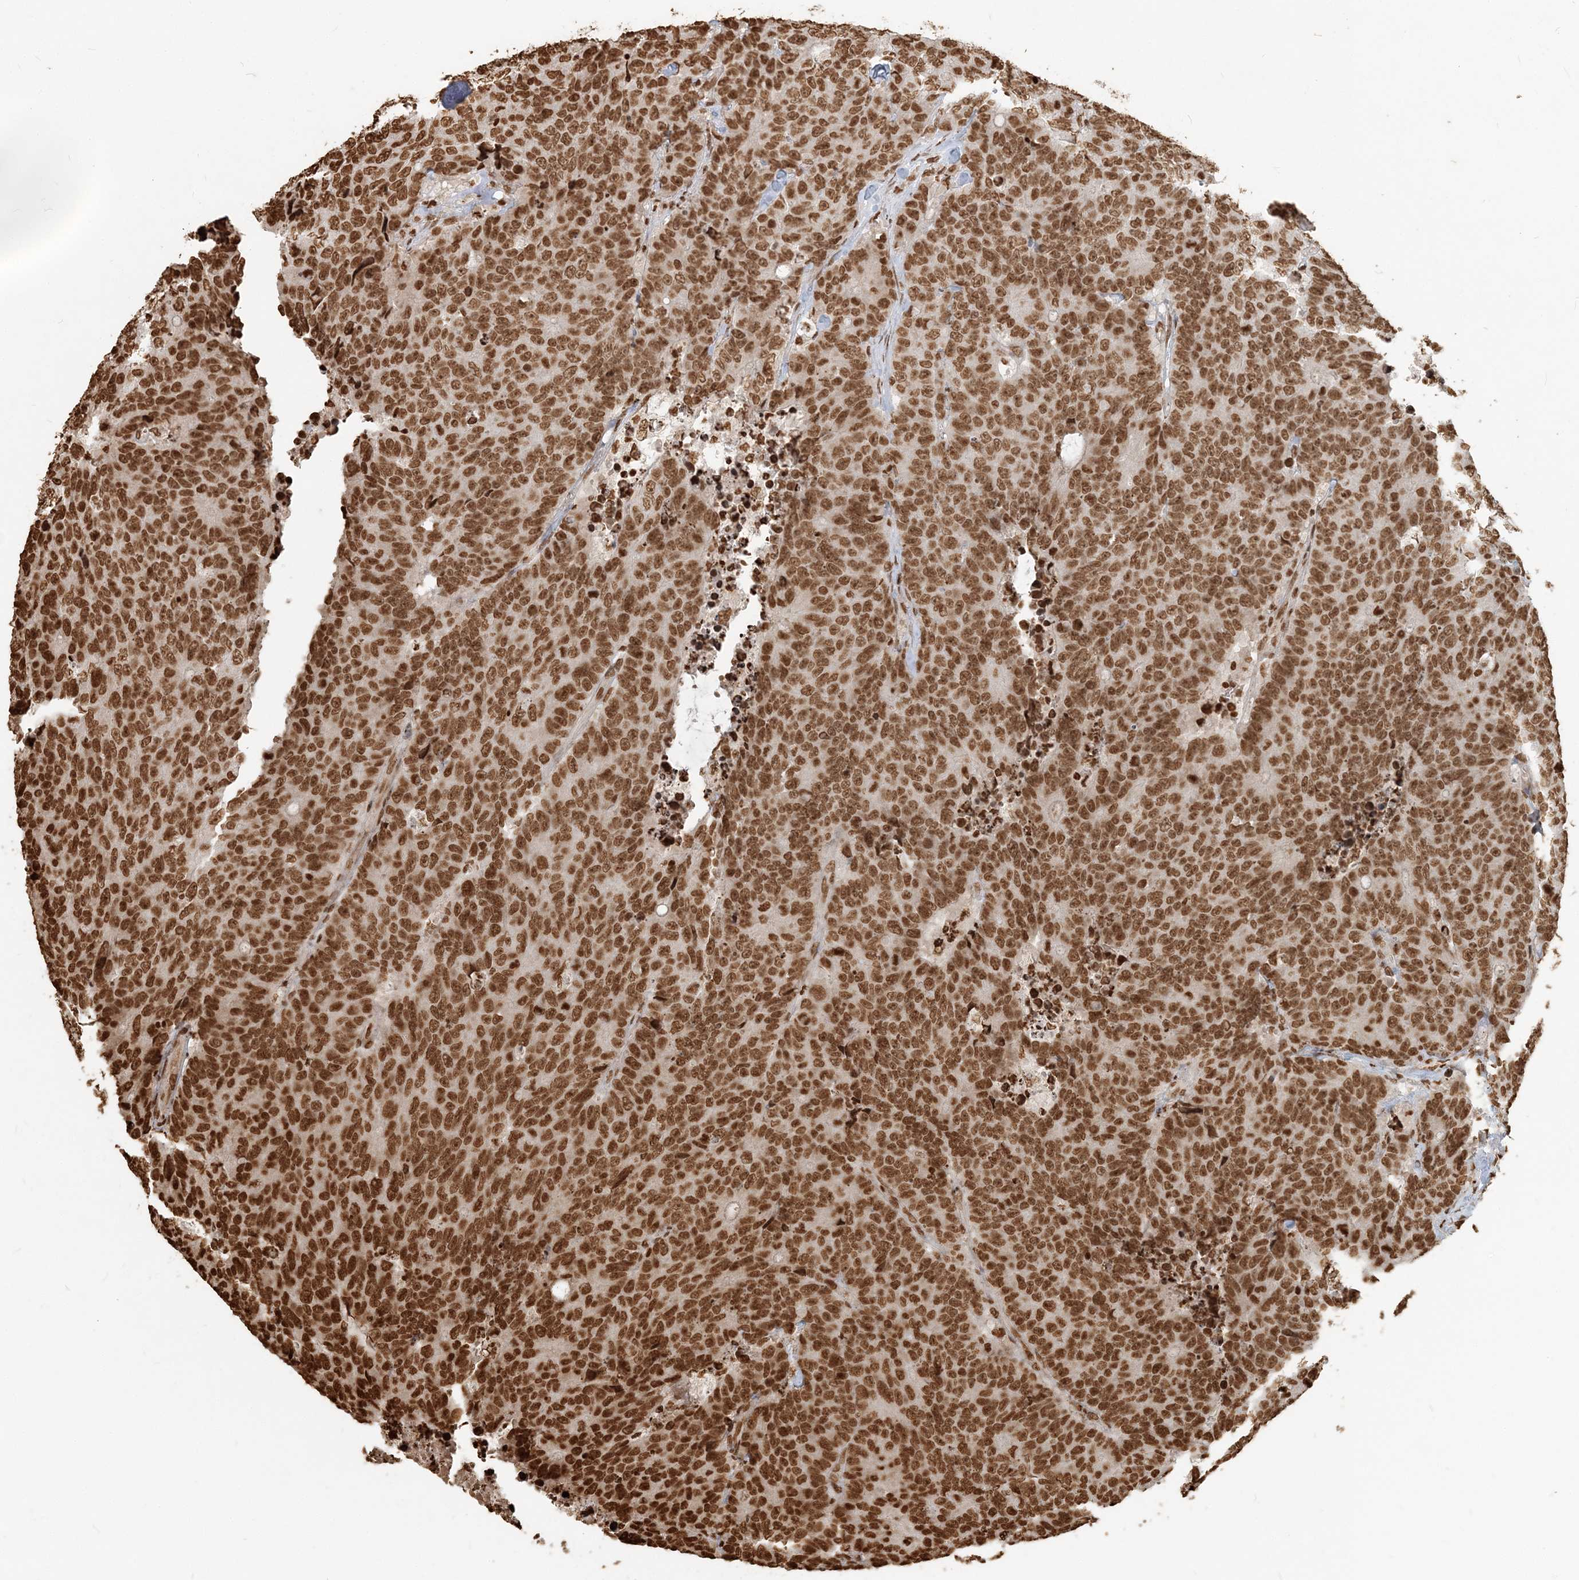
{"staining": {"intensity": "strong", "quantity": ">75%", "location": "nuclear"}, "tissue": "colorectal cancer", "cell_type": "Tumor cells", "image_type": "cancer", "snomed": [{"axis": "morphology", "description": "Adenocarcinoma, NOS"}, {"axis": "topography", "description": "Colon"}], "caption": "Immunohistochemistry photomicrograph of human colorectal adenocarcinoma stained for a protein (brown), which demonstrates high levels of strong nuclear staining in about >75% of tumor cells.", "gene": "H3-3B", "patient": {"sex": "female", "age": 86}}